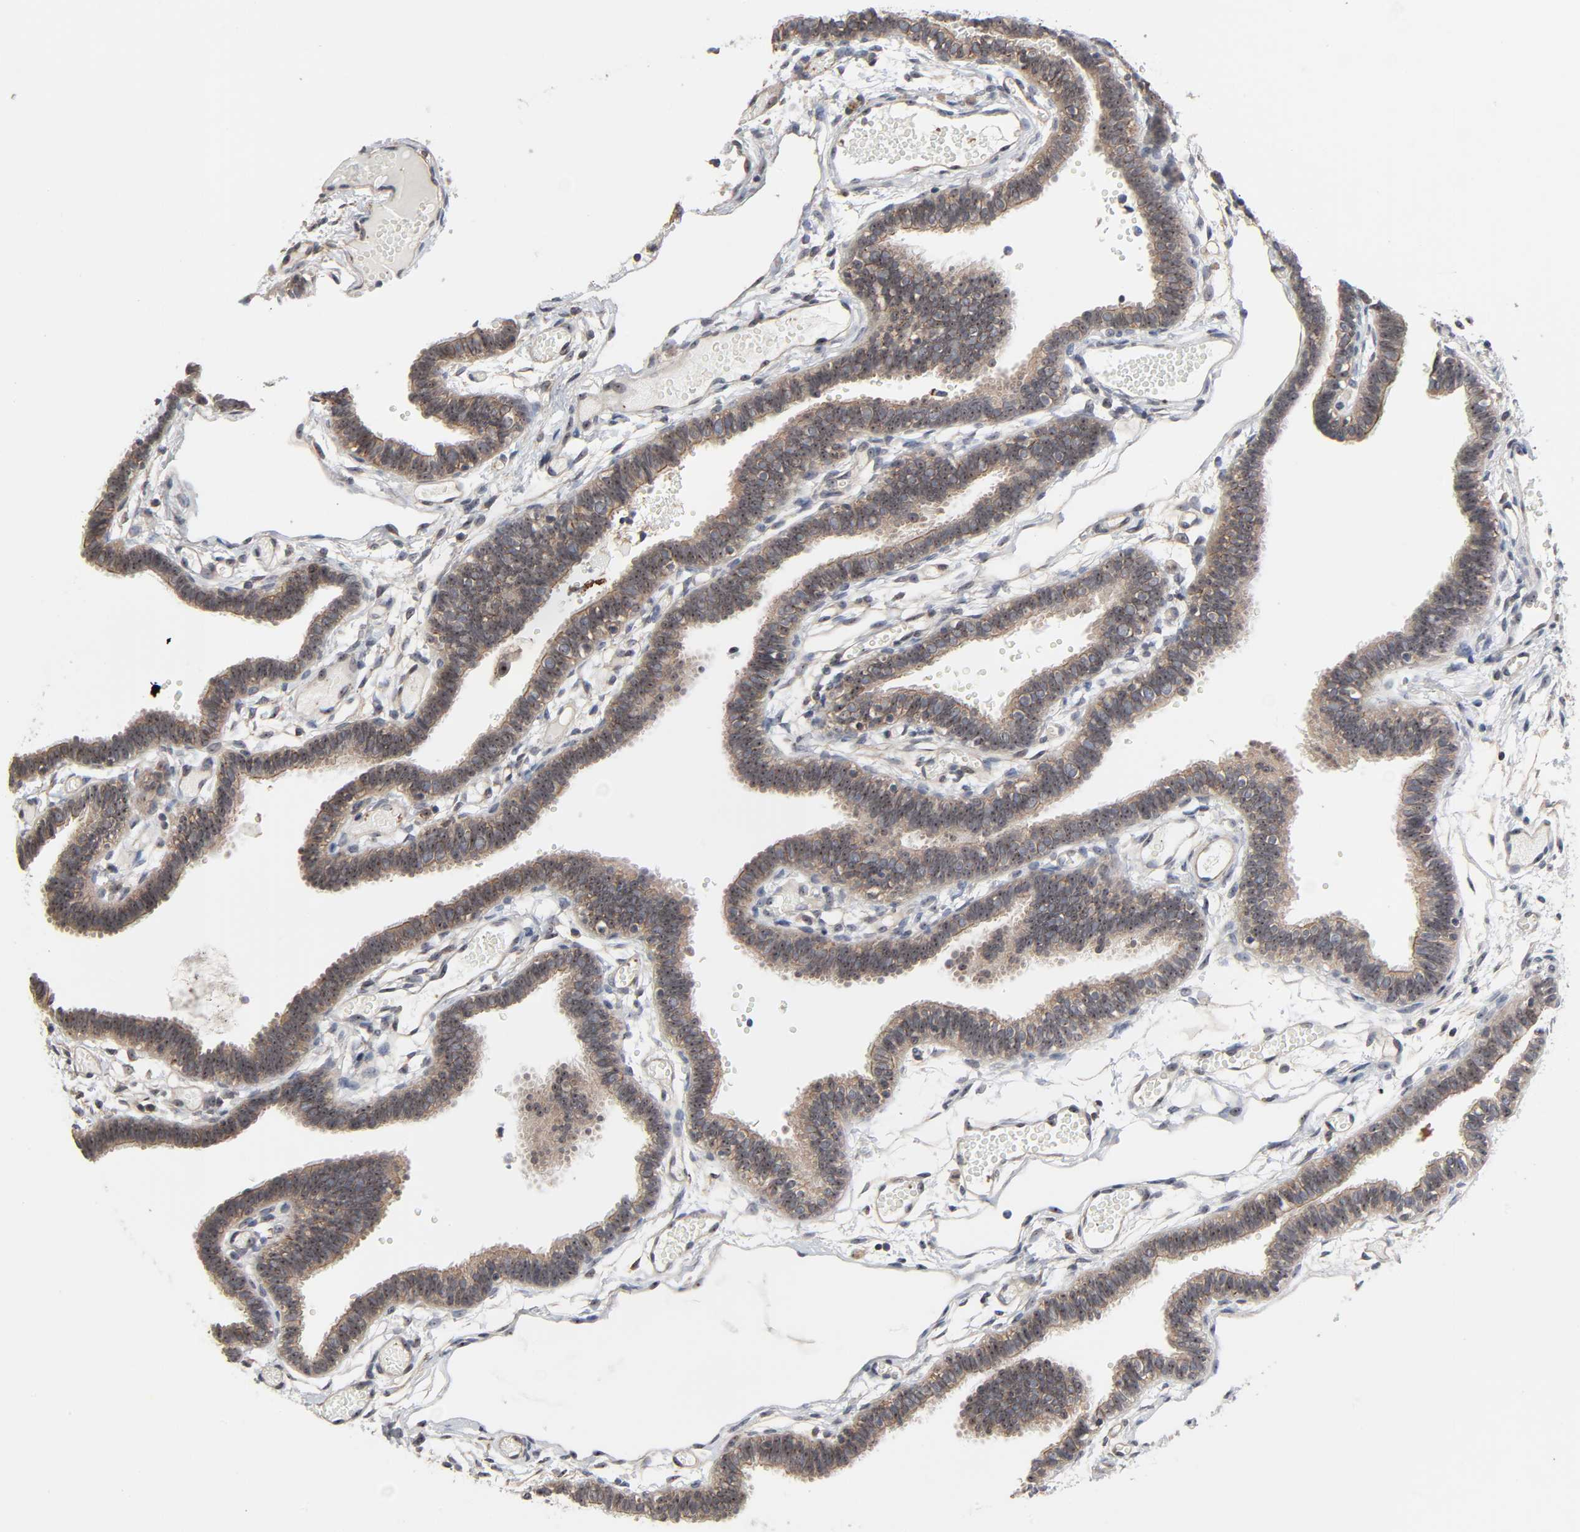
{"staining": {"intensity": "weak", "quantity": ">75%", "location": "cytoplasmic/membranous,nuclear"}, "tissue": "fallopian tube", "cell_type": "Glandular cells", "image_type": "normal", "snomed": [{"axis": "morphology", "description": "Normal tissue, NOS"}, {"axis": "topography", "description": "Fallopian tube"}], "caption": "Immunohistochemical staining of normal human fallopian tube displays low levels of weak cytoplasmic/membranous,nuclear staining in about >75% of glandular cells.", "gene": "DDX10", "patient": {"sex": "female", "age": 29}}